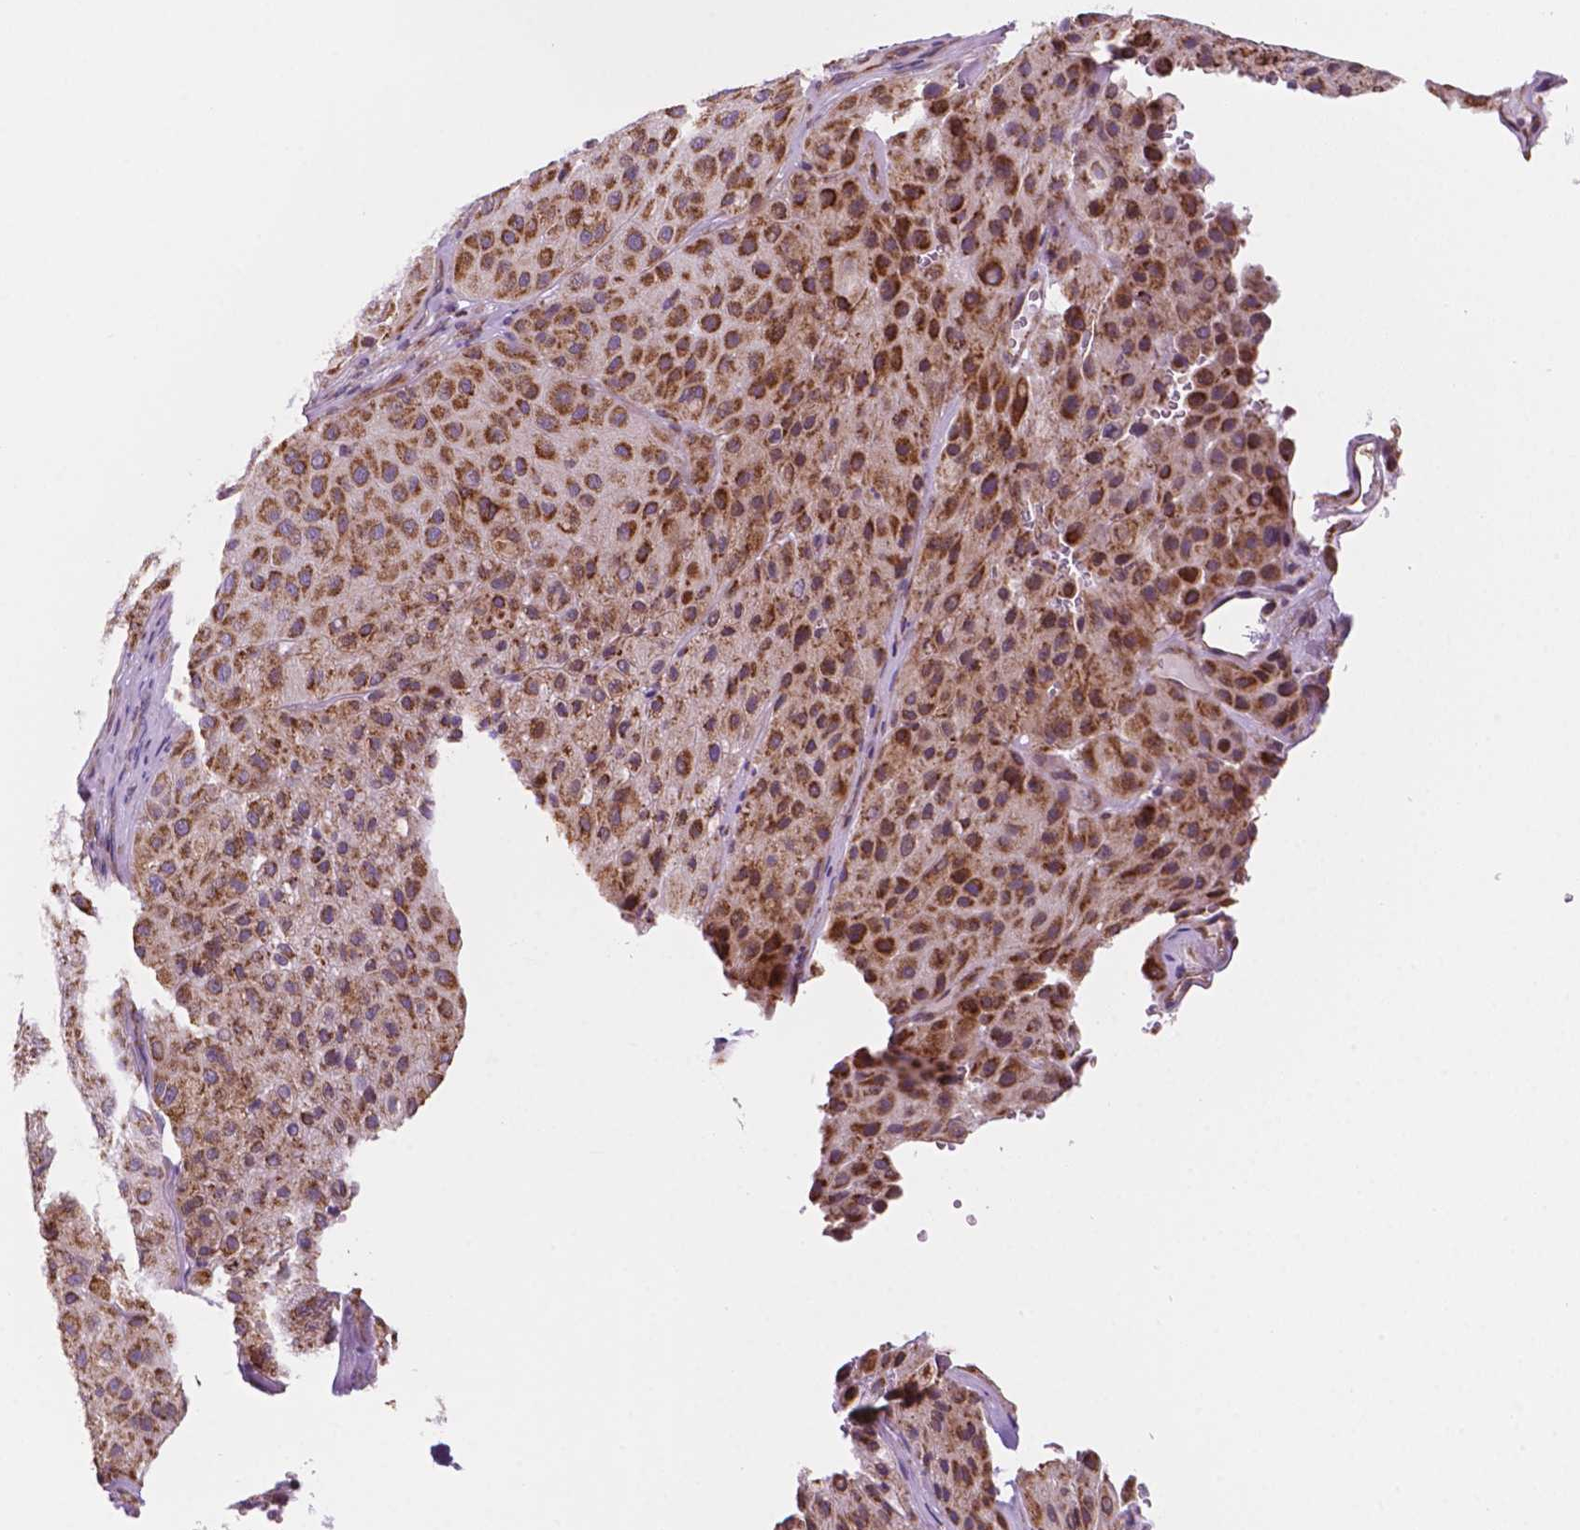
{"staining": {"intensity": "strong", "quantity": ">75%", "location": "cytoplasmic/membranous"}, "tissue": "melanoma", "cell_type": "Tumor cells", "image_type": "cancer", "snomed": [{"axis": "morphology", "description": "Malignant melanoma, Metastatic site"}, {"axis": "topography", "description": "Smooth muscle"}], "caption": "Brown immunohistochemical staining in melanoma exhibits strong cytoplasmic/membranous staining in approximately >75% of tumor cells.", "gene": "GEMIN4", "patient": {"sex": "male", "age": 41}}